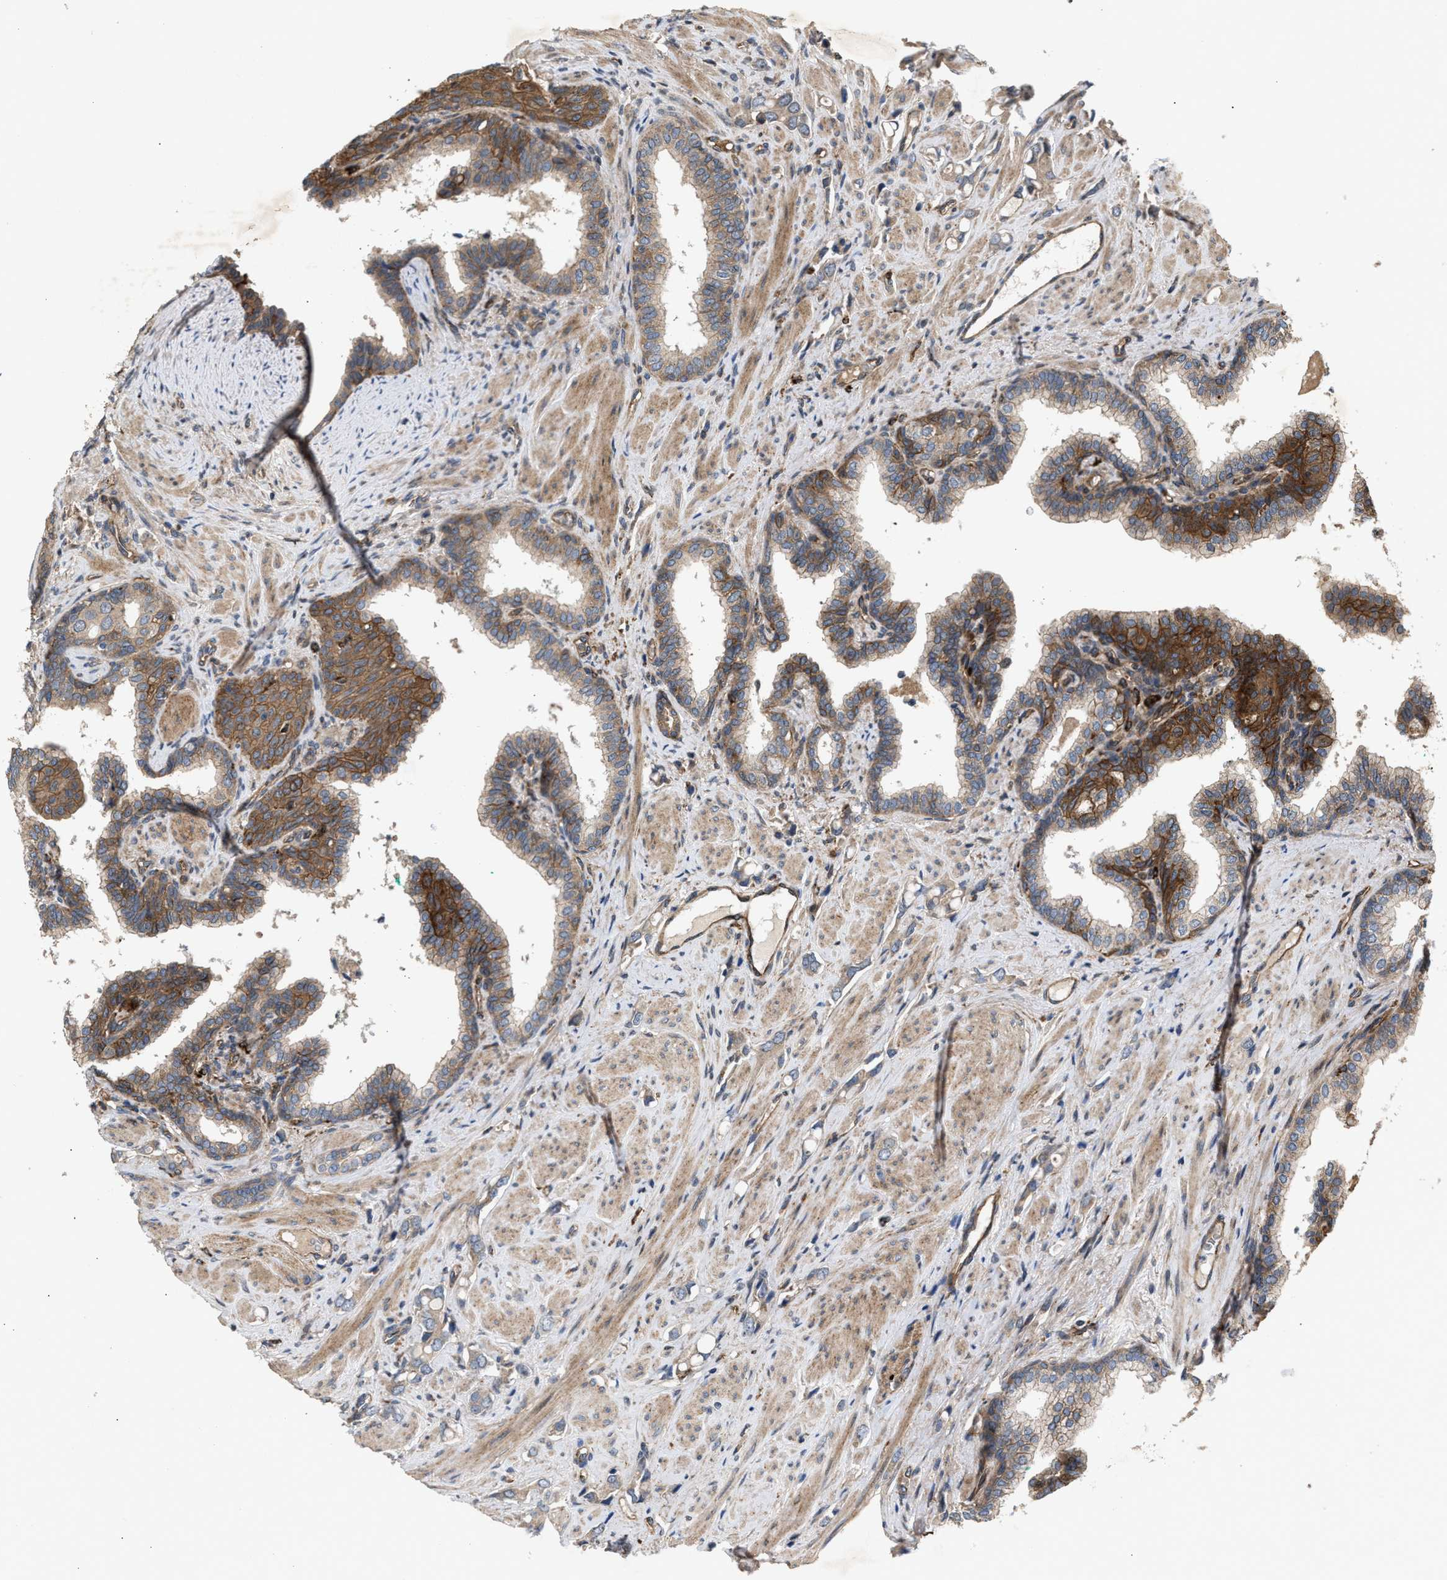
{"staining": {"intensity": "moderate", "quantity": ">75%", "location": "cytoplasmic/membranous"}, "tissue": "prostate cancer", "cell_type": "Tumor cells", "image_type": "cancer", "snomed": [{"axis": "morphology", "description": "Adenocarcinoma, High grade"}, {"axis": "topography", "description": "Prostate"}], "caption": "IHC (DAB (3,3'-diaminobenzidine)) staining of prostate cancer (high-grade adenocarcinoma) exhibits moderate cytoplasmic/membranous protein positivity in approximately >75% of tumor cells.", "gene": "GCC1", "patient": {"sex": "male", "age": 52}}